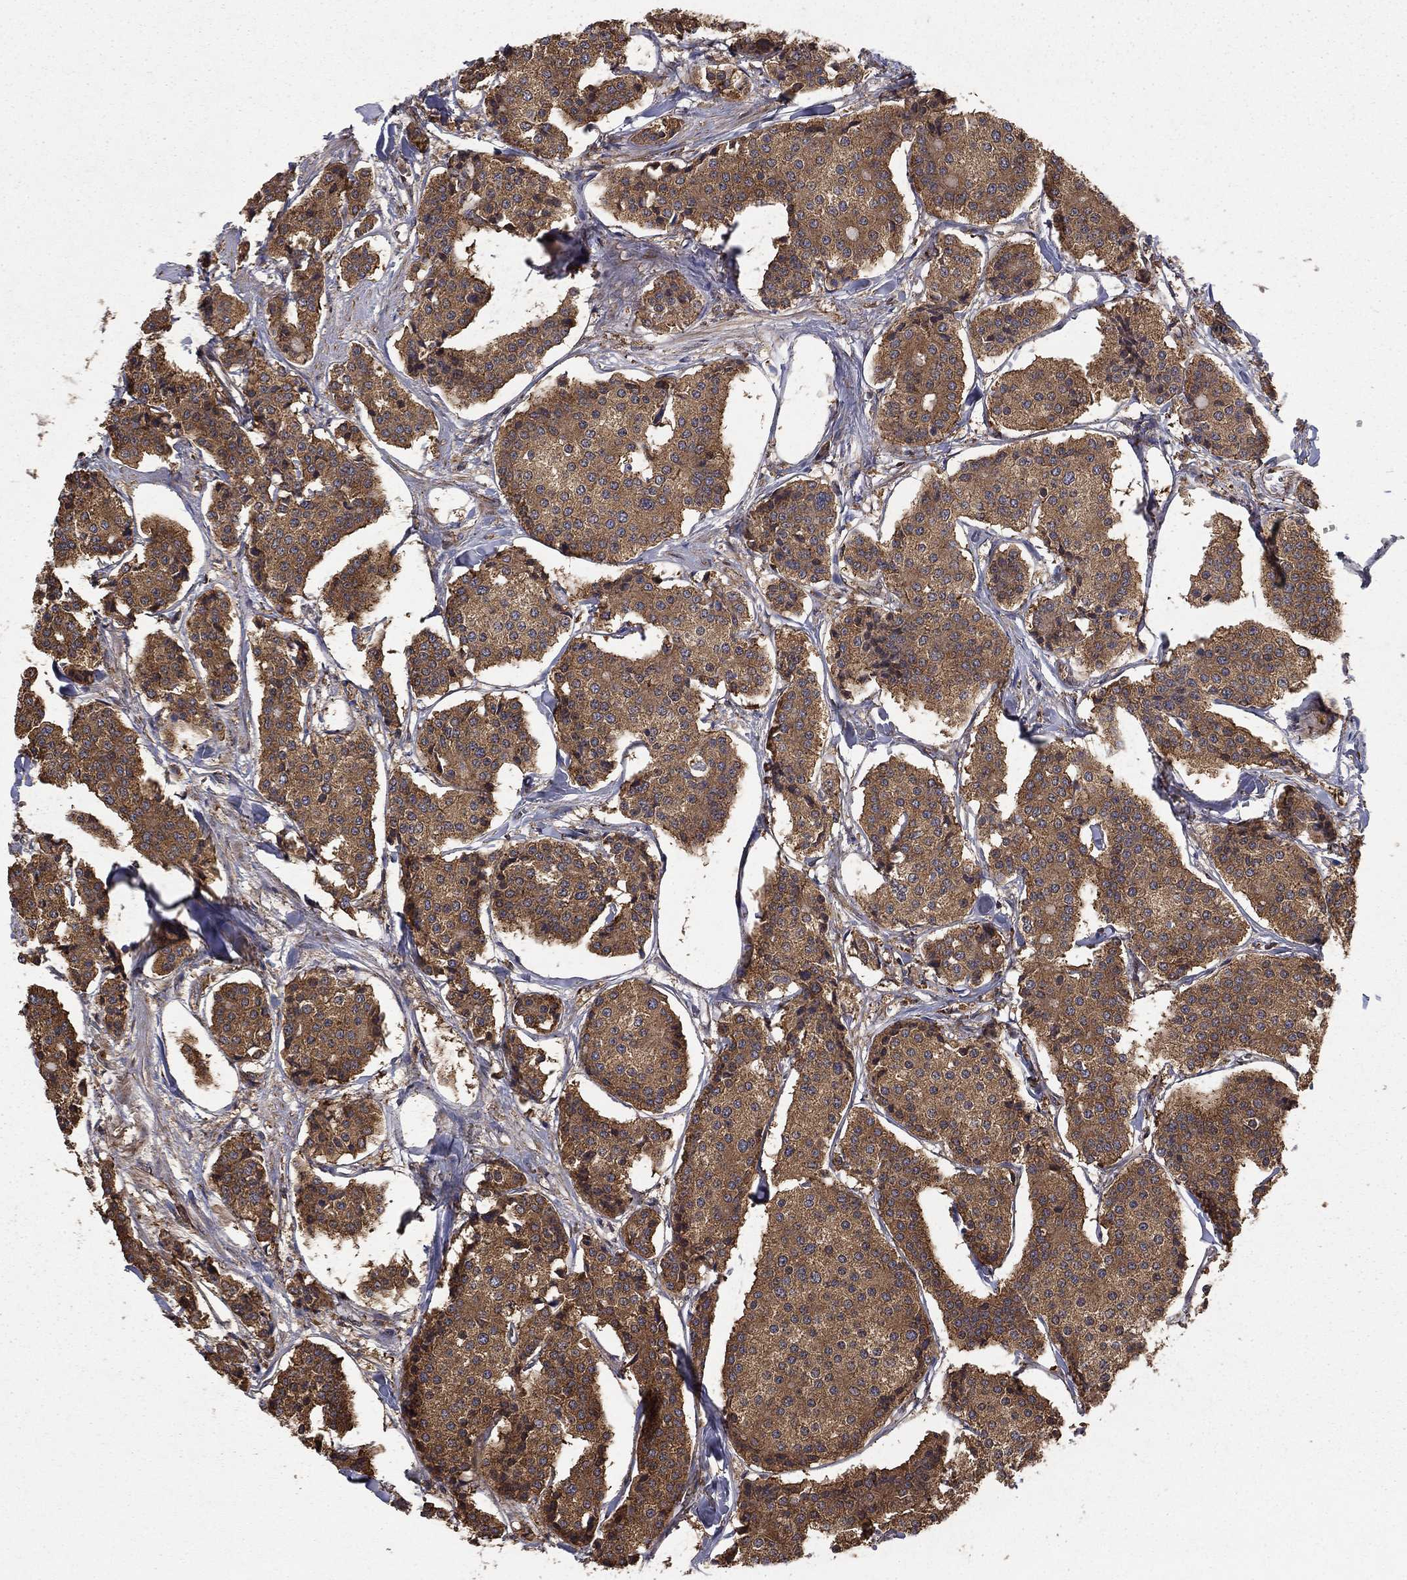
{"staining": {"intensity": "strong", "quantity": ">75%", "location": "cytoplasmic/membranous"}, "tissue": "carcinoid", "cell_type": "Tumor cells", "image_type": "cancer", "snomed": [{"axis": "morphology", "description": "Carcinoid, malignant, NOS"}, {"axis": "topography", "description": "Small intestine"}], "caption": "Brown immunohistochemical staining in human carcinoid (malignant) demonstrates strong cytoplasmic/membranous positivity in about >75% of tumor cells.", "gene": "BABAM2", "patient": {"sex": "female", "age": 65}}